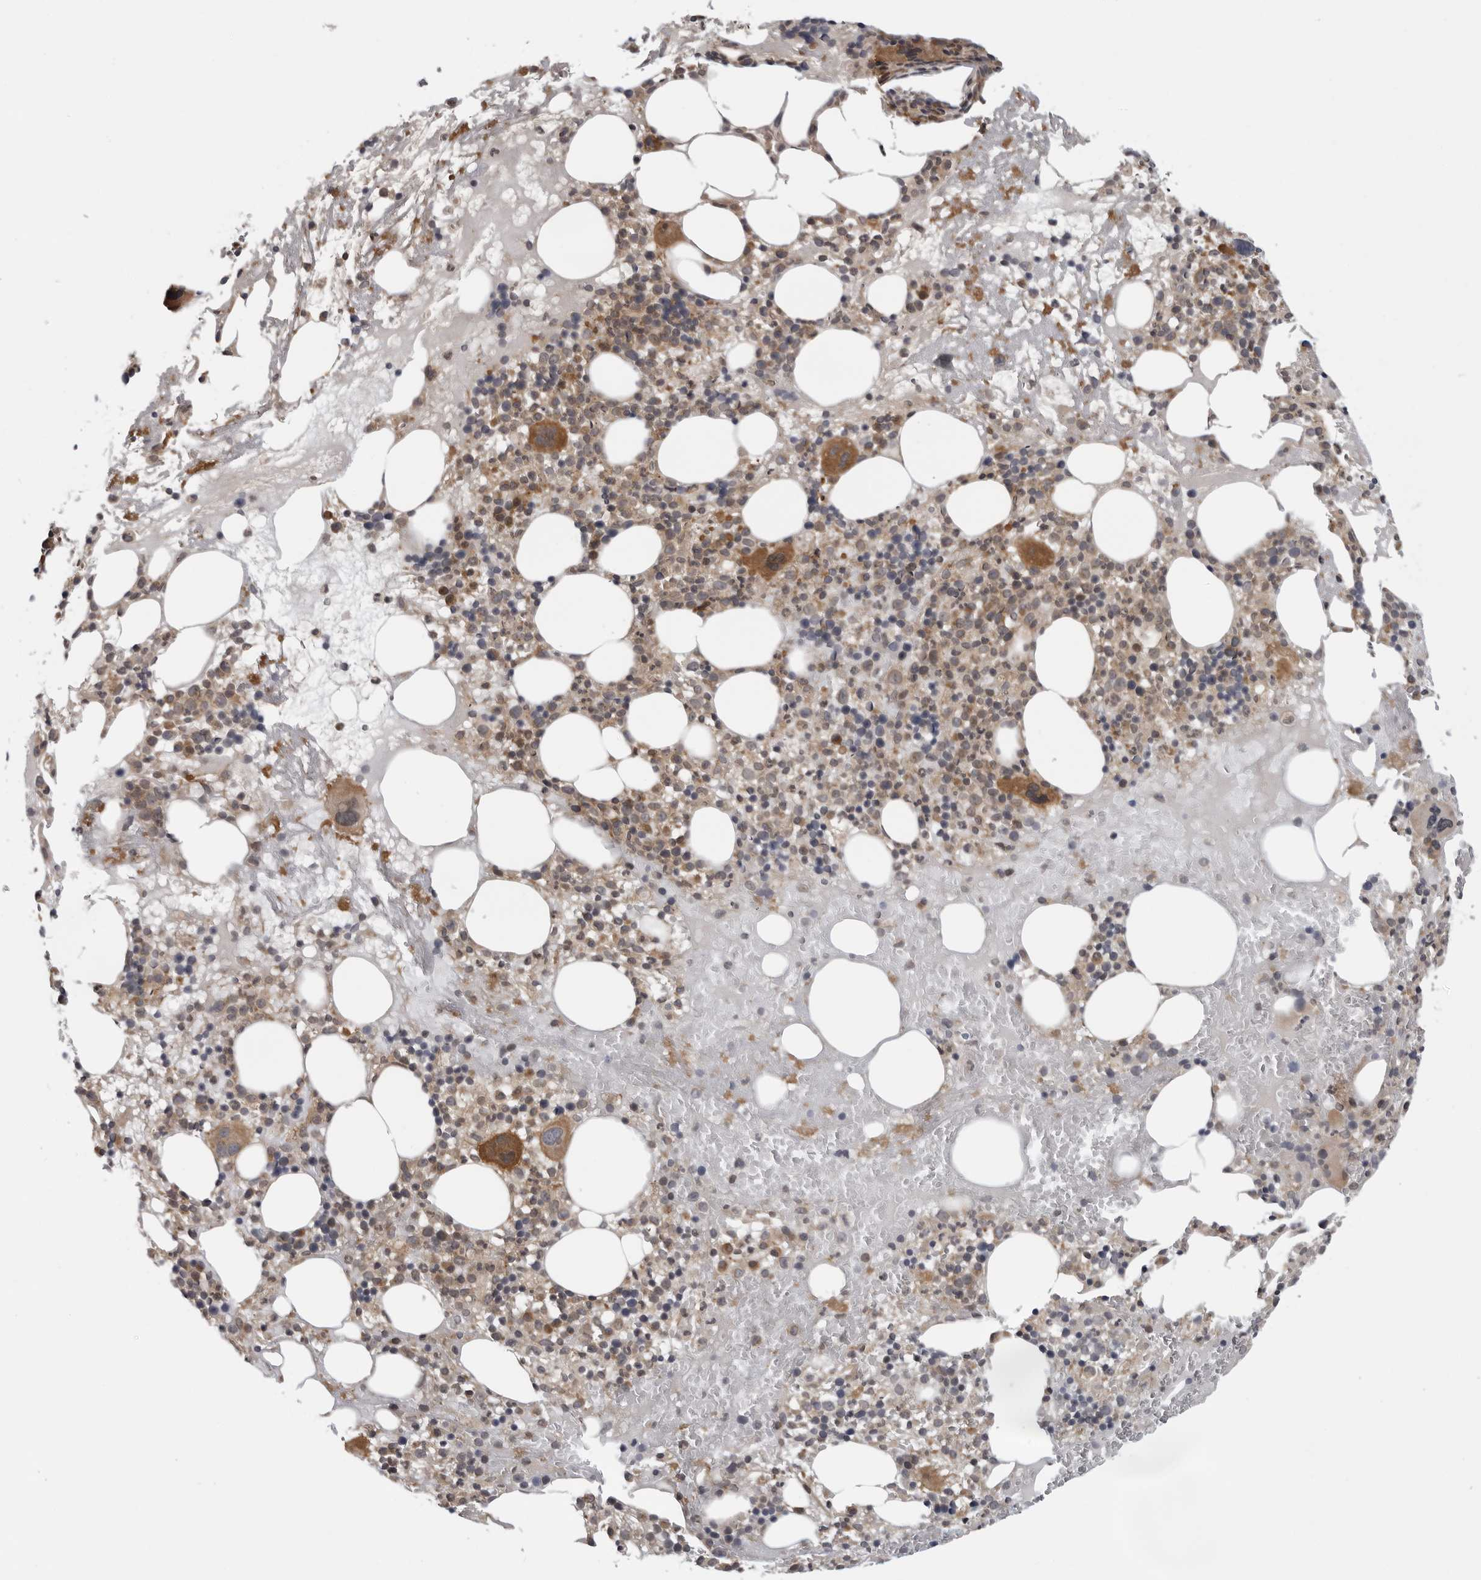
{"staining": {"intensity": "moderate", "quantity": "25%-75%", "location": "cytoplasmic/membranous"}, "tissue": "bone marrow", "cell_type": "Hematopoietic cells", "image_type": "normal", "snomed": [{"axis": "morphology", "description": "Normal tissue, NOS"}, {"axis": "morphology", "description": "Inflammation, NOS"}, {"axis": "topography", "description": "Bone marrow"}], "caption": "Immunohistochemistry (DAB) staining of normal human bone marrow reveals moderate cytoplasmic/membranous protein staining in approximately 25%-75% of hematopoietic cells. The staining was performed using DAB, with brown indicating positive protein expression. Nuclei are stained blue with hematoxylin.", "gene": "LRRC45", "patient": {"sex": "female", "age": 77}}